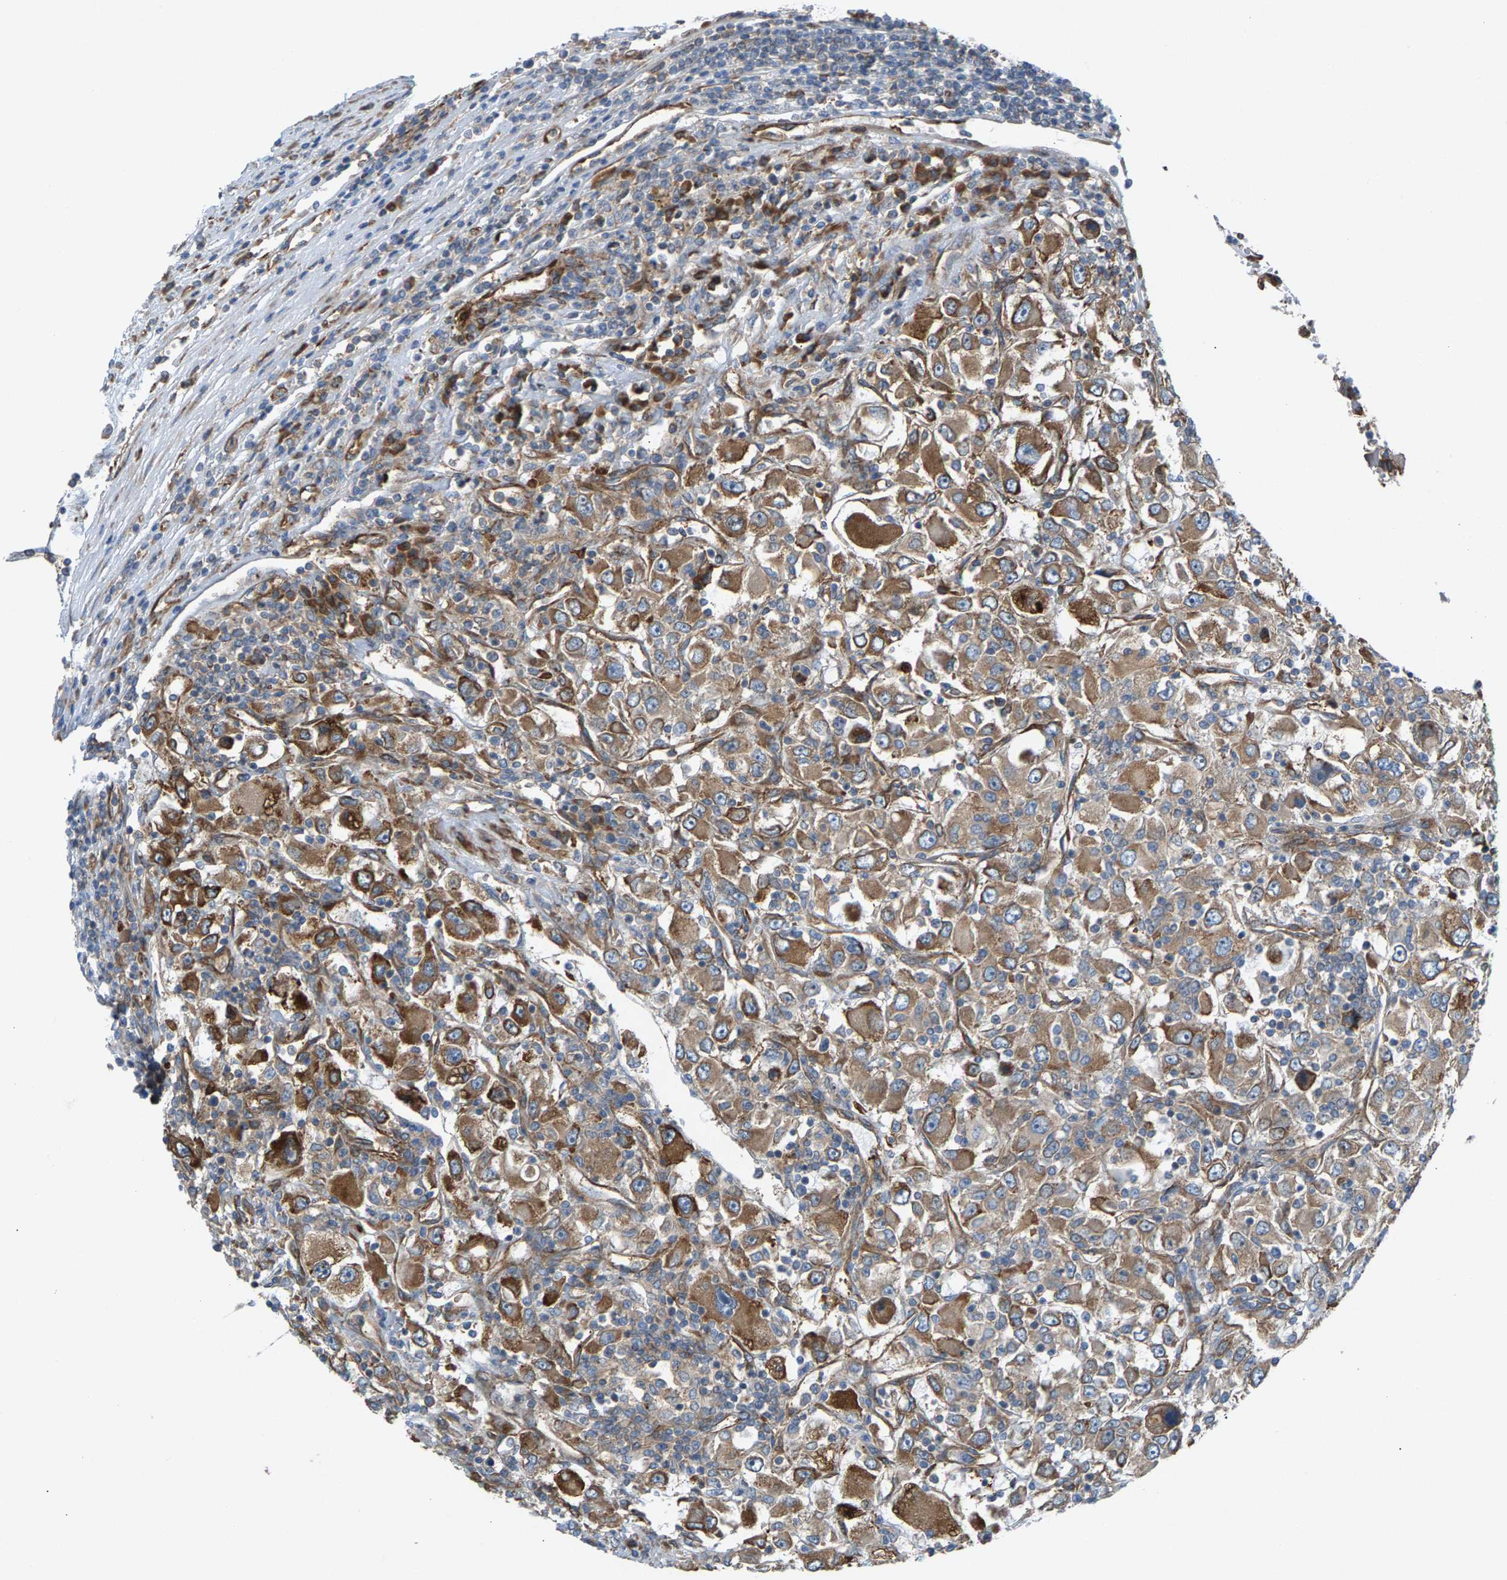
{"staining": {"intensity": "moderate", "quantity": ">75%", "location": "cytoplasmic/membranous"}, "tissue": "renal cancer", "cell_type": "Tumor cells", "image_type": "cancer", "snomed": [{"axis": "morphology", "description": "Adenocarcinoma, NOS"}, {"axis": "topography", "description": "Kidney"}], "caption": "Protein positivity by immunohistochemistry (IHC) shows moderate cytoplasmic/membranous staining in about >75% of tumor cells in renal cancer.", "gene": "PDCL", "patient": {"sex": "female", "age": 52}}